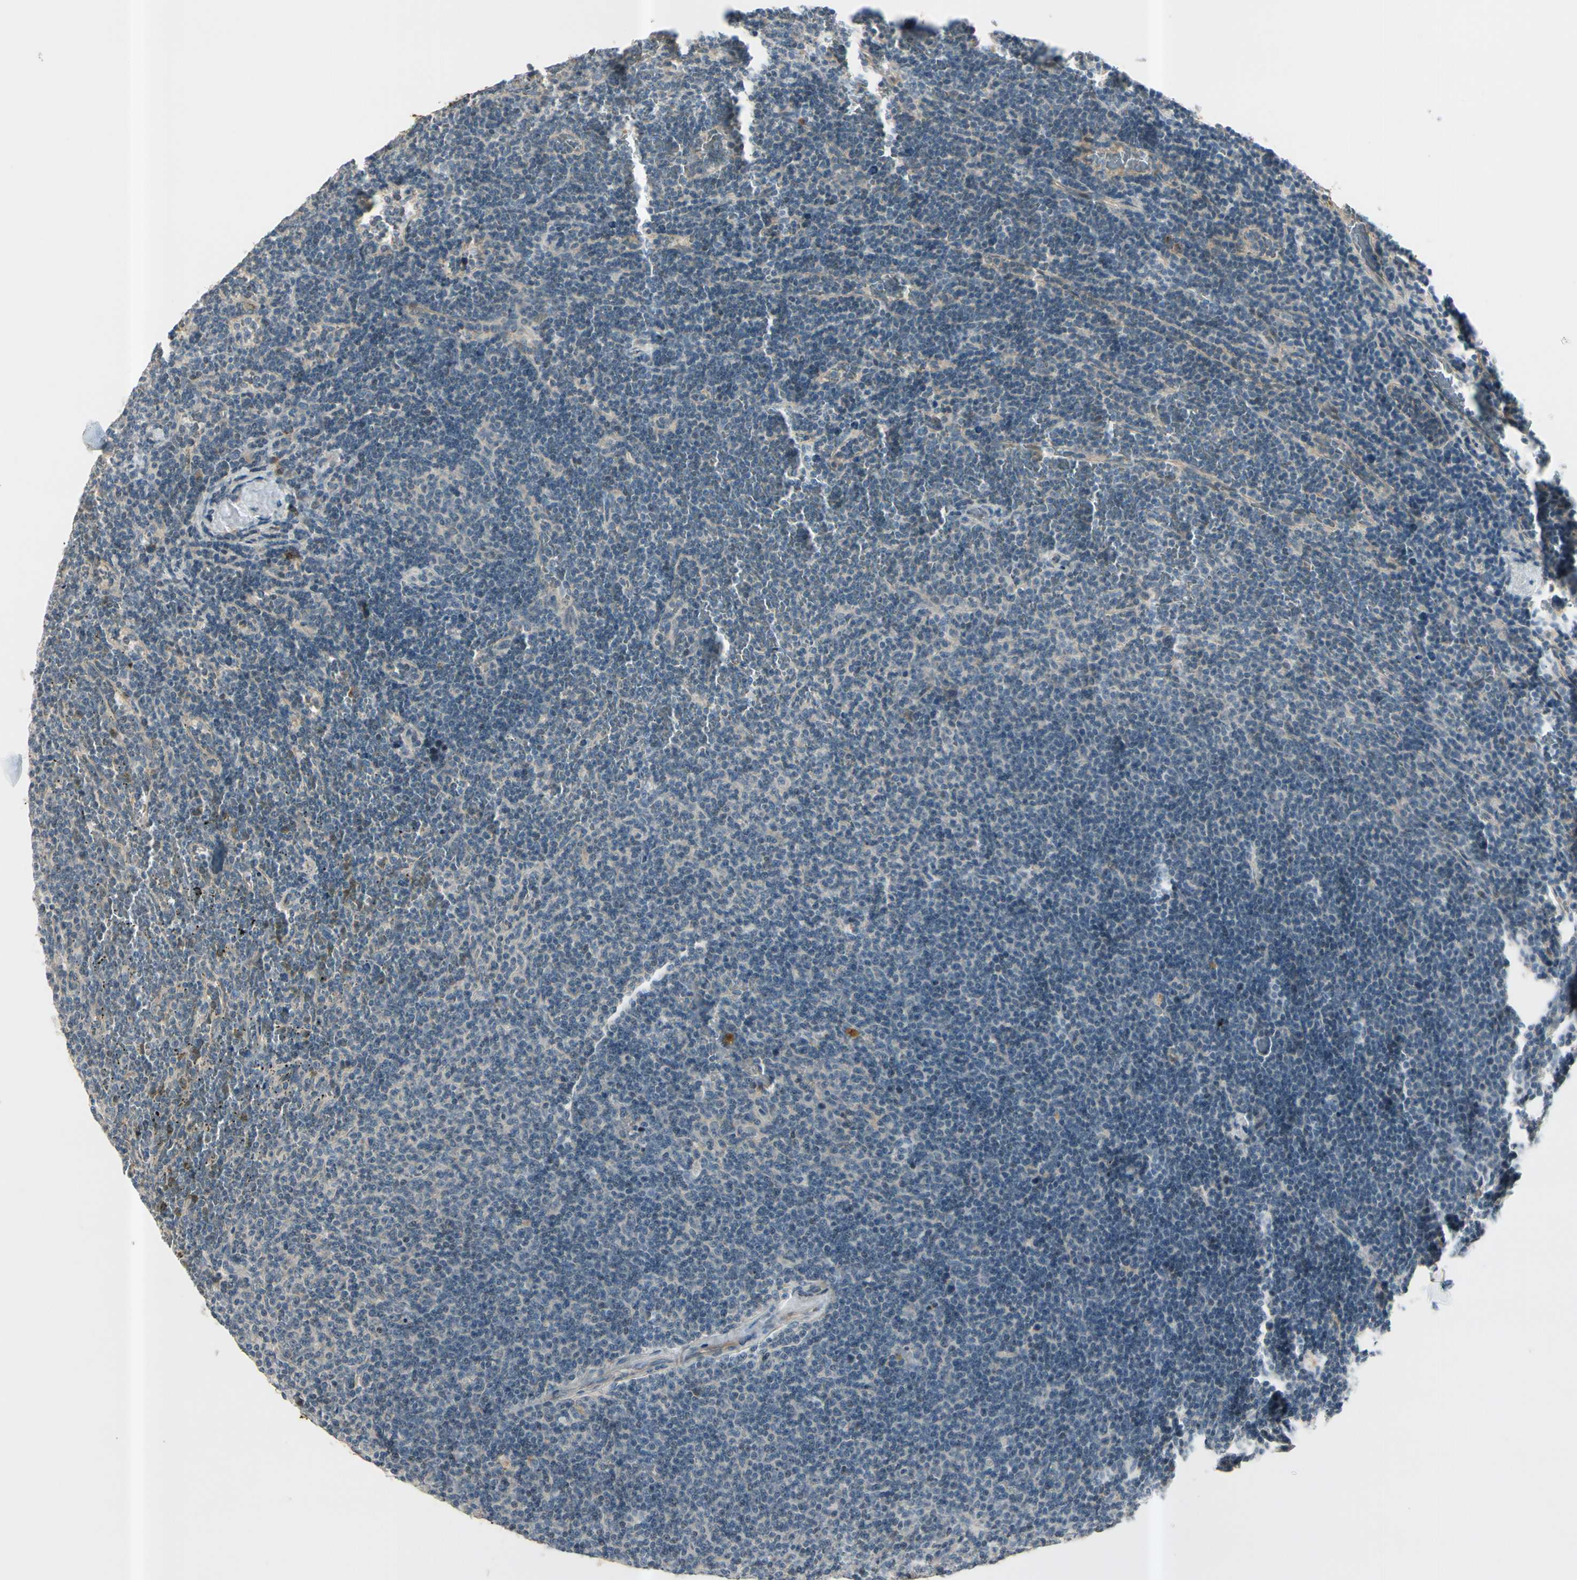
{"staining": {"intensity": "negative", "quantity": "none", "location": "none"}, "tissue": "lymphoma", "cell_type": "Tumor cells", "image_type": "cancer", "snomed": [{"axis": "morphology", "description": "Malignant lymphoma, non-Hodgkin's type, Low grade"}, {"axis": "topography", "description": "Spleen"}], "caption": "Immunohistochemistry photomicrograph of neoplastic tissue: low-grade malignant lymphoma, non-Hodgkin's type stained with DAB exhibits no significant protein positivity in tumor cells.", "gene": "ICAM5", "patient": {"sex": "female", "age": 50}}